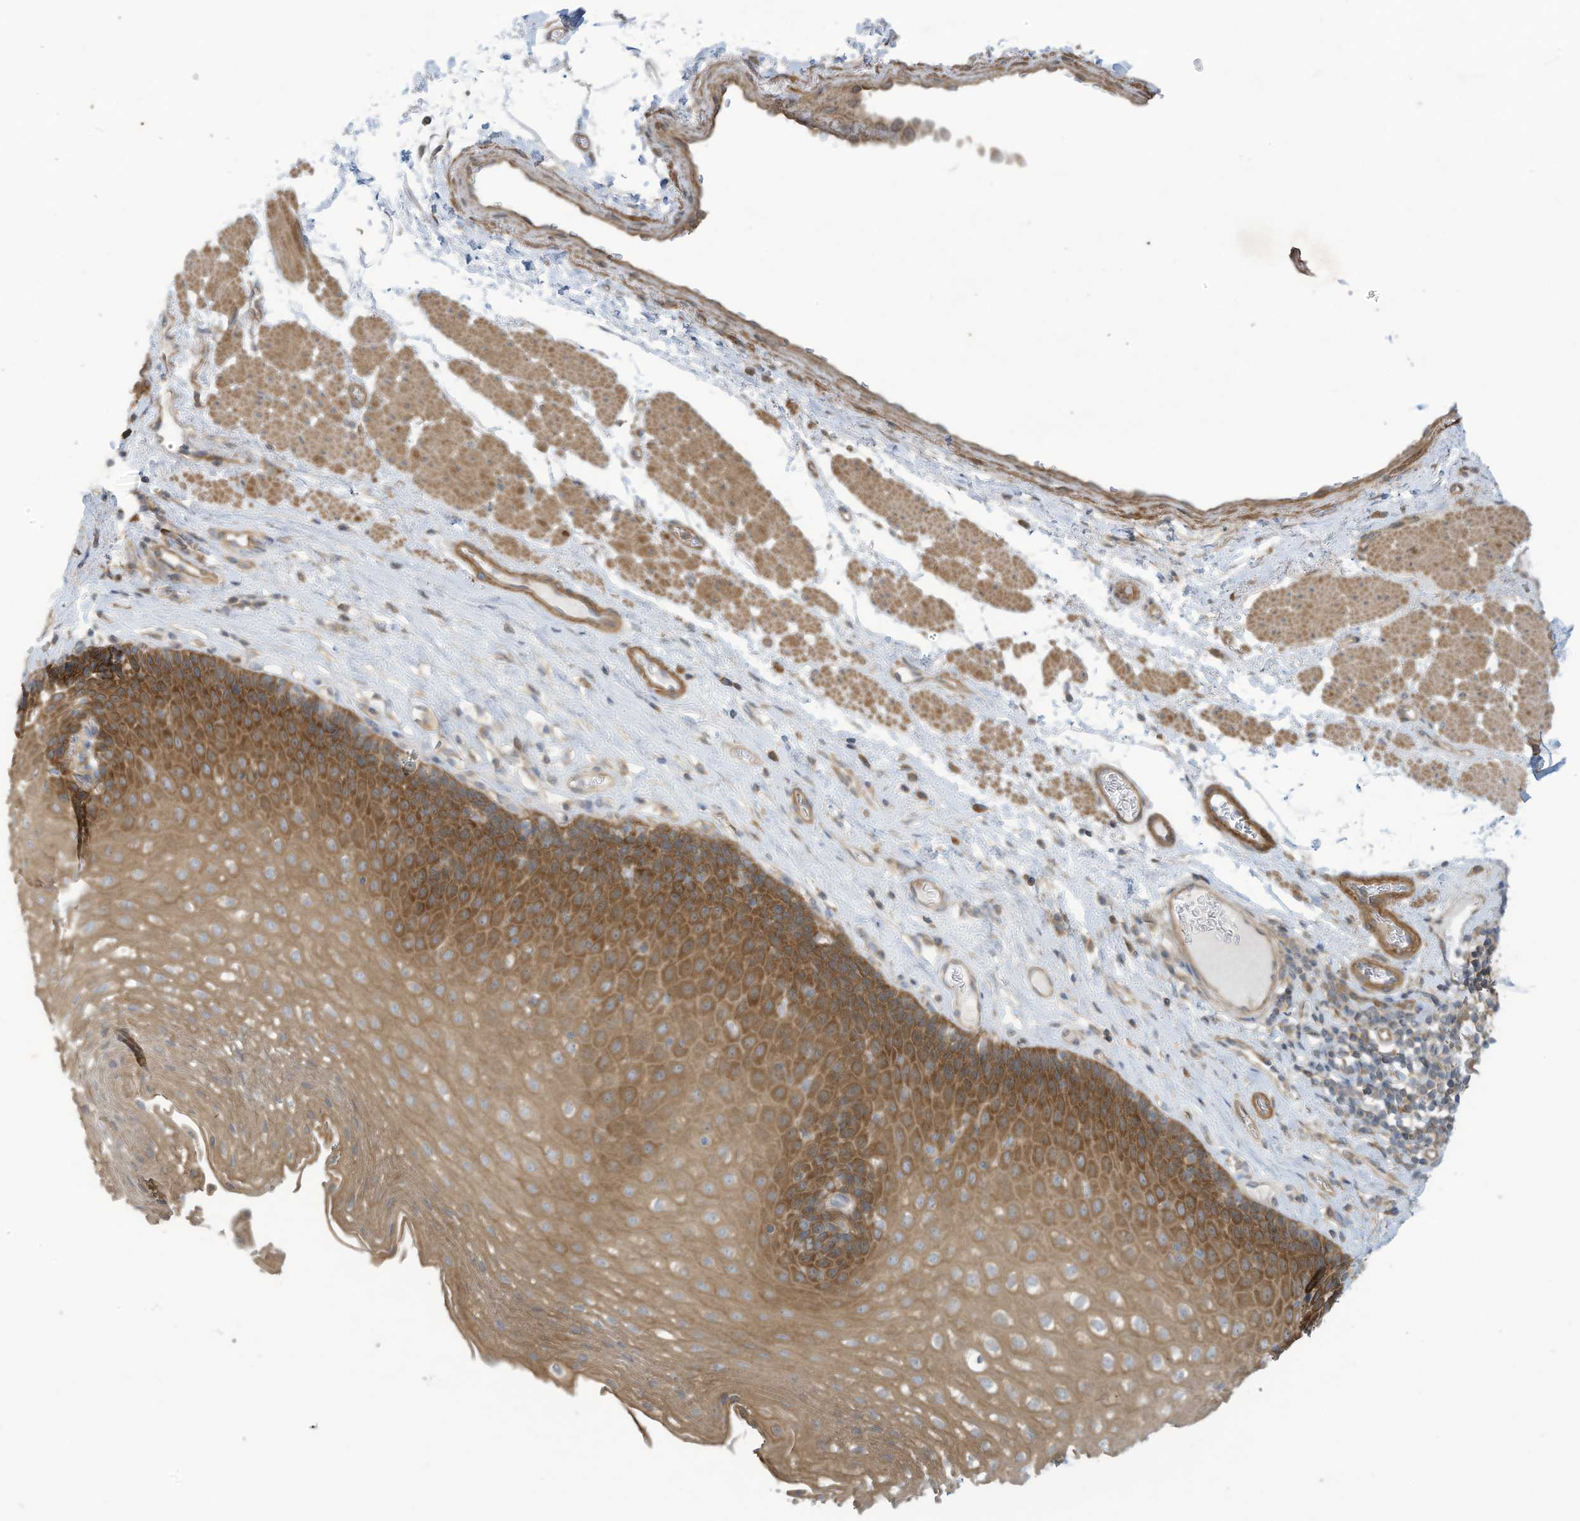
{"staining": {"intensity": "moderate", "quantity": ">75%", "location": "cytoplasmic/membranous"}, "tissue": "esophagus", "cell_type": "Squamous epithelial cells", "image_type": "normal", "snomed": [{"axis": "morphology", "description": "Normal tissue, NOS"}, {"axis": "topography", "description": "Esophagus"}], "caption": "Immunohistochemistry of unremarkable esophagus demonstrates medium levels of moderate cytoplasmic/membranous positivity in approximately >75% of squamous epithelial cells. Immunohistochemistry stains the protein of interest in brown and the nuclei are stained blue.", "gene": "ADI1", "patient": {"sex": "female", "age": 66}}